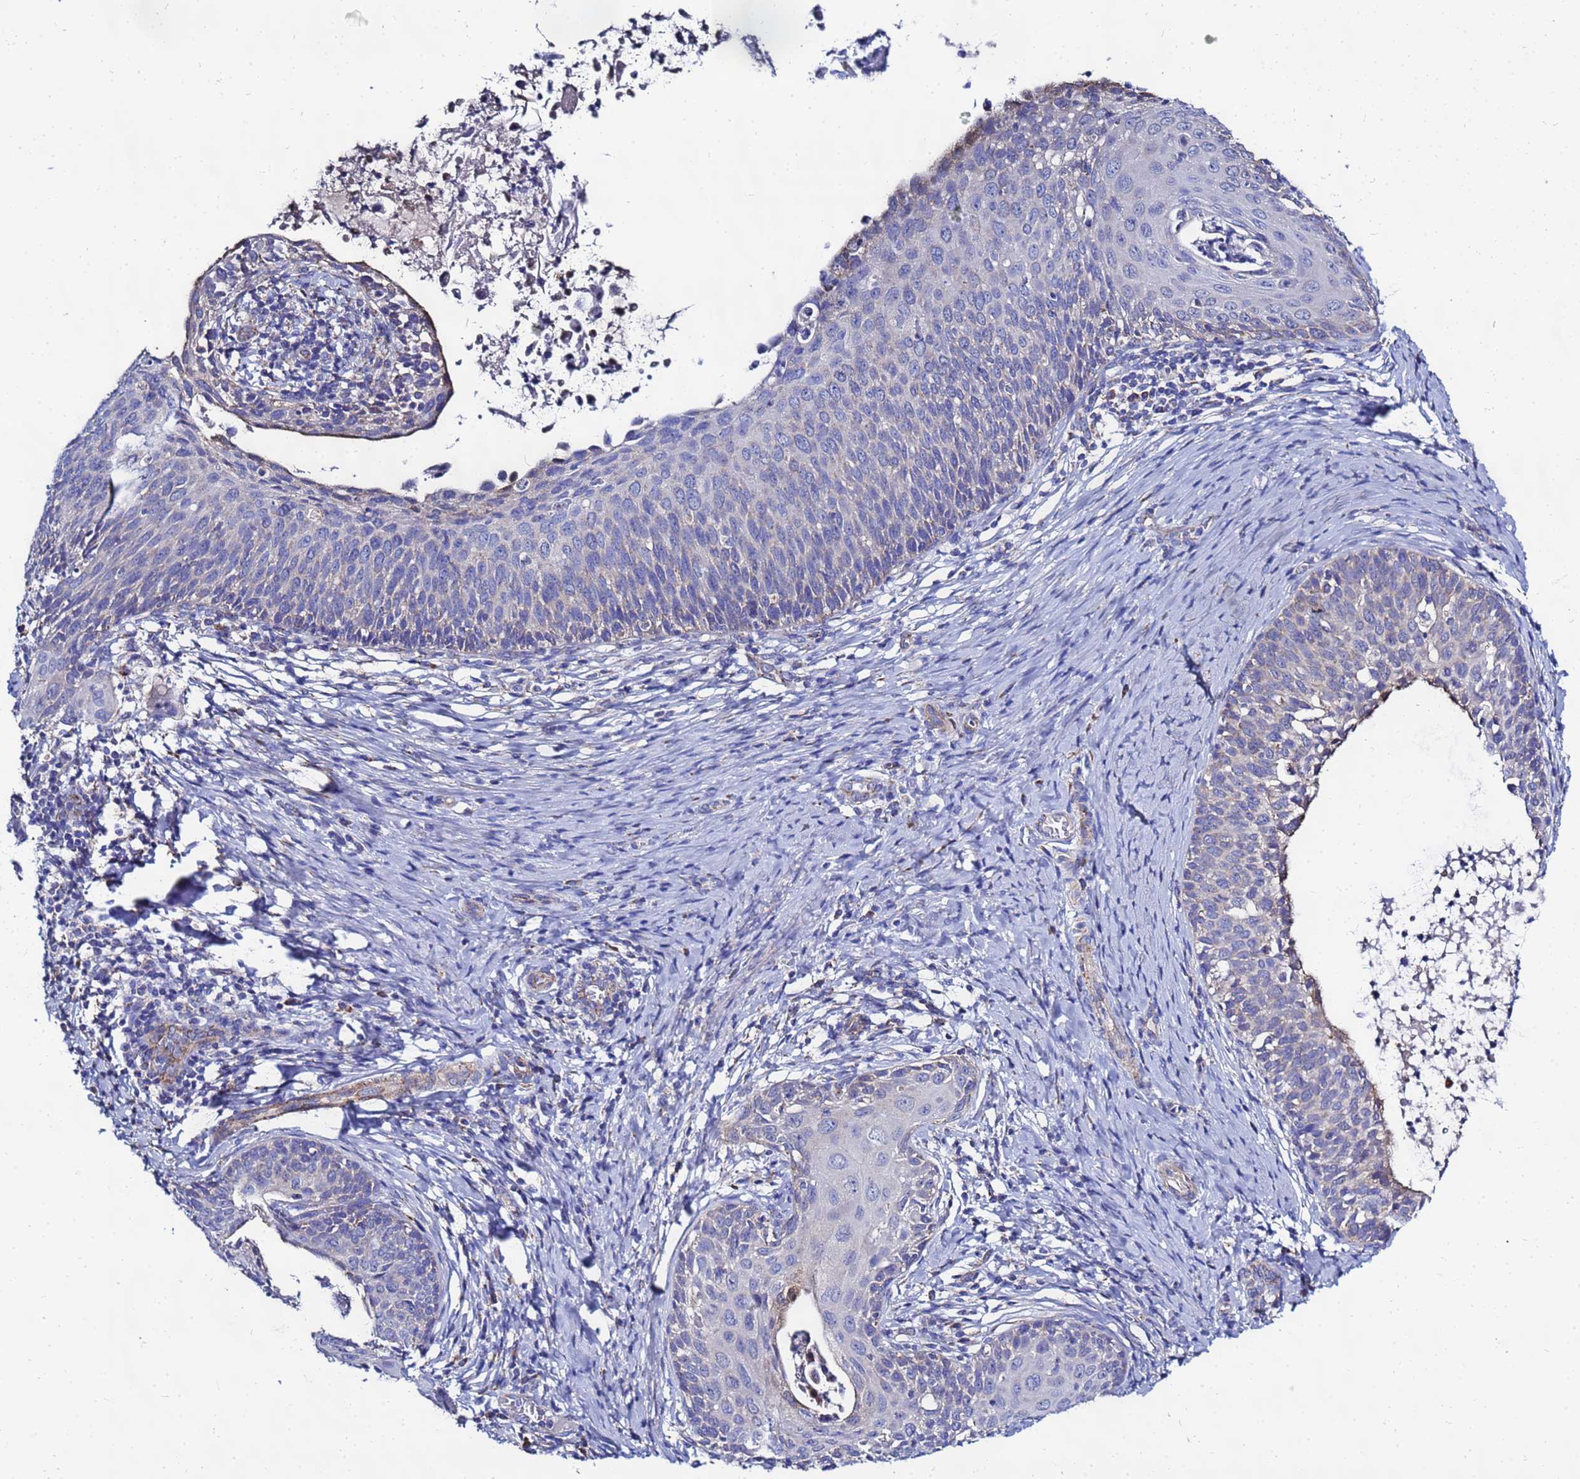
{"staining": {"intensity": "negative", "quantity": "none", "location": "none"}, "tissue": "cervical cancer", "cell_type": "Tumor cells", "image_type": "cancer", "snomed": [{"axis": "morphology", "description": "Squamous cell carcinoma, NOS"}, {"axis": "topography", "description": "Cervix"}], "caption": "Cervical cancer (squamous cell carcinoma) stained for a protein using IHC displays no staining tumor cells.", "gene": "FAHD2A", "patient": {"sex": "female", "age": 52}}